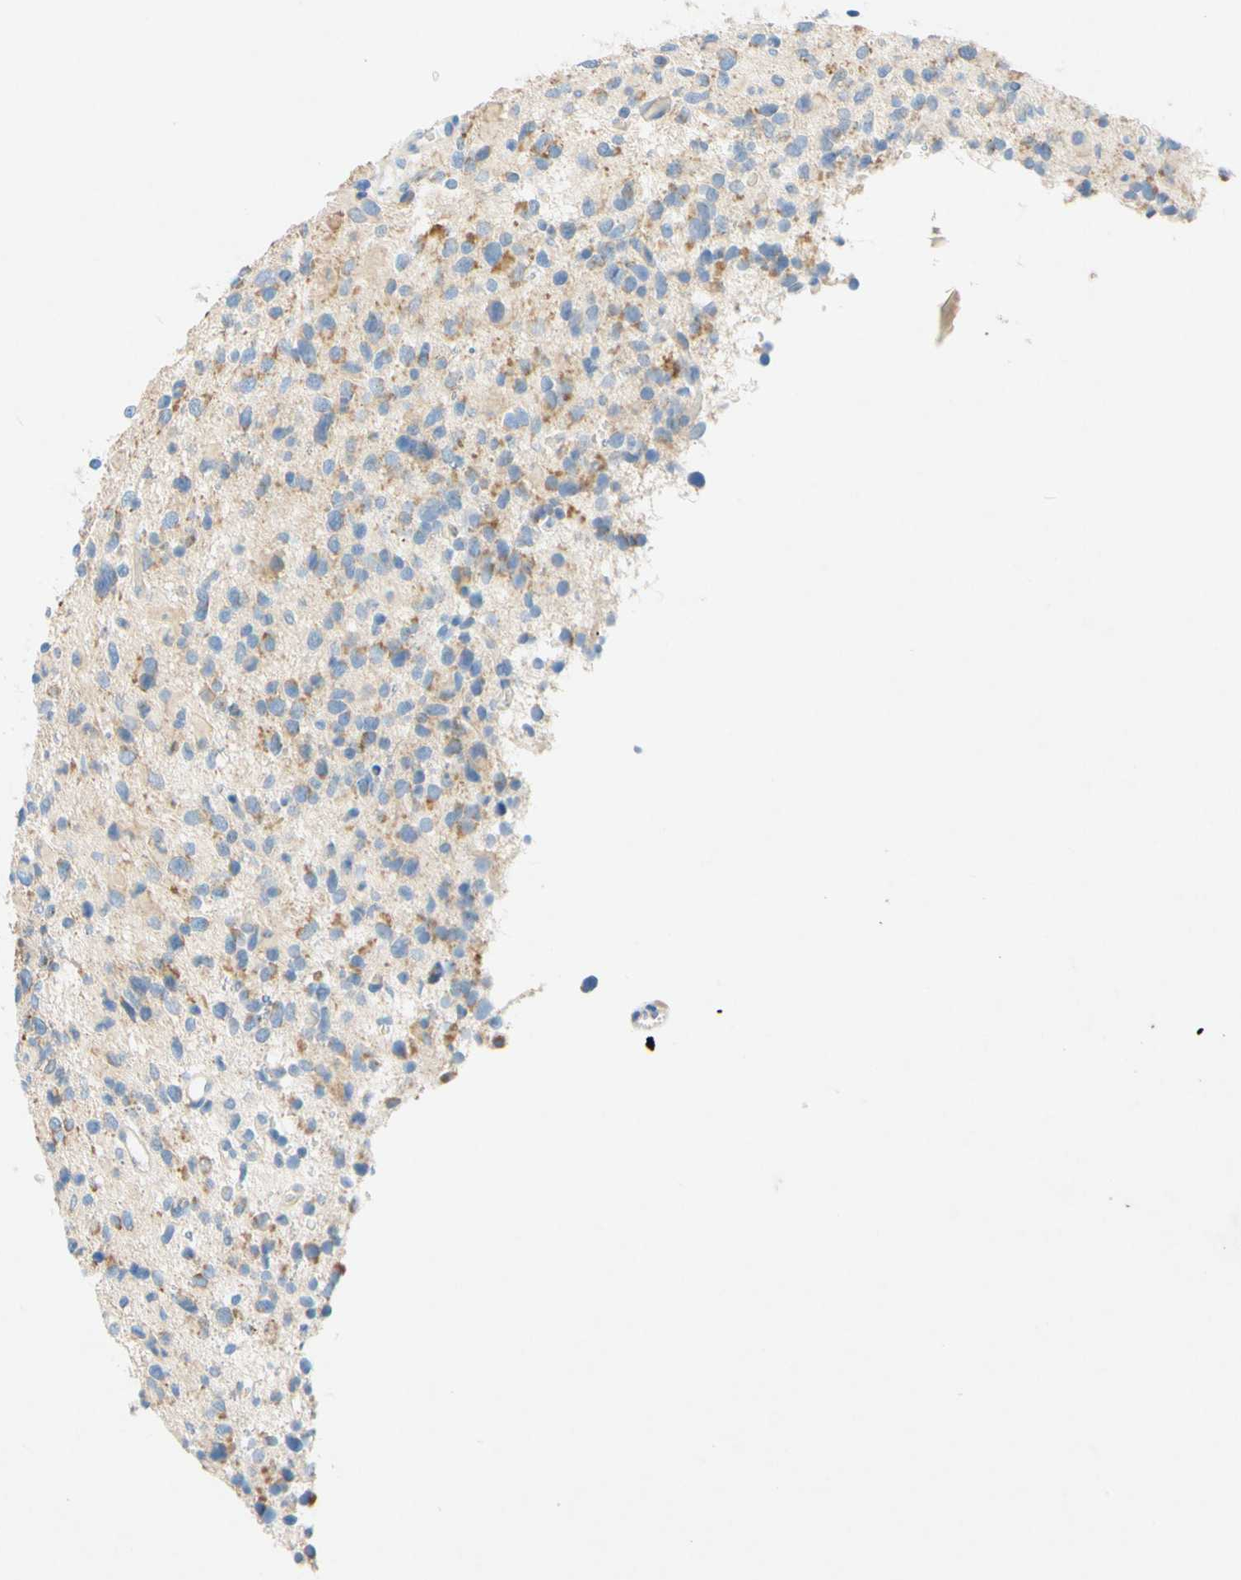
{"staining": {"intensity": "weak", "quantity": "25%-75%", "location": "cytoplasmic/membranous"}, "tissue": "glioma", "cell_type": "Tumor cells", "image_type": "cancer", "snomed": [{"axis": "morphology", "description": "Glioma, malignant, High grade"}, {"axis": "topography", "description": "Brain"}], "caption": "Weak cytoplasmic/membranous expression is identified in approximately 25%-75% of tumor cells in high-grade glioma (malignant).", "gene": "SLC46A1", "patient": {"sex": "male", "age": 48}}